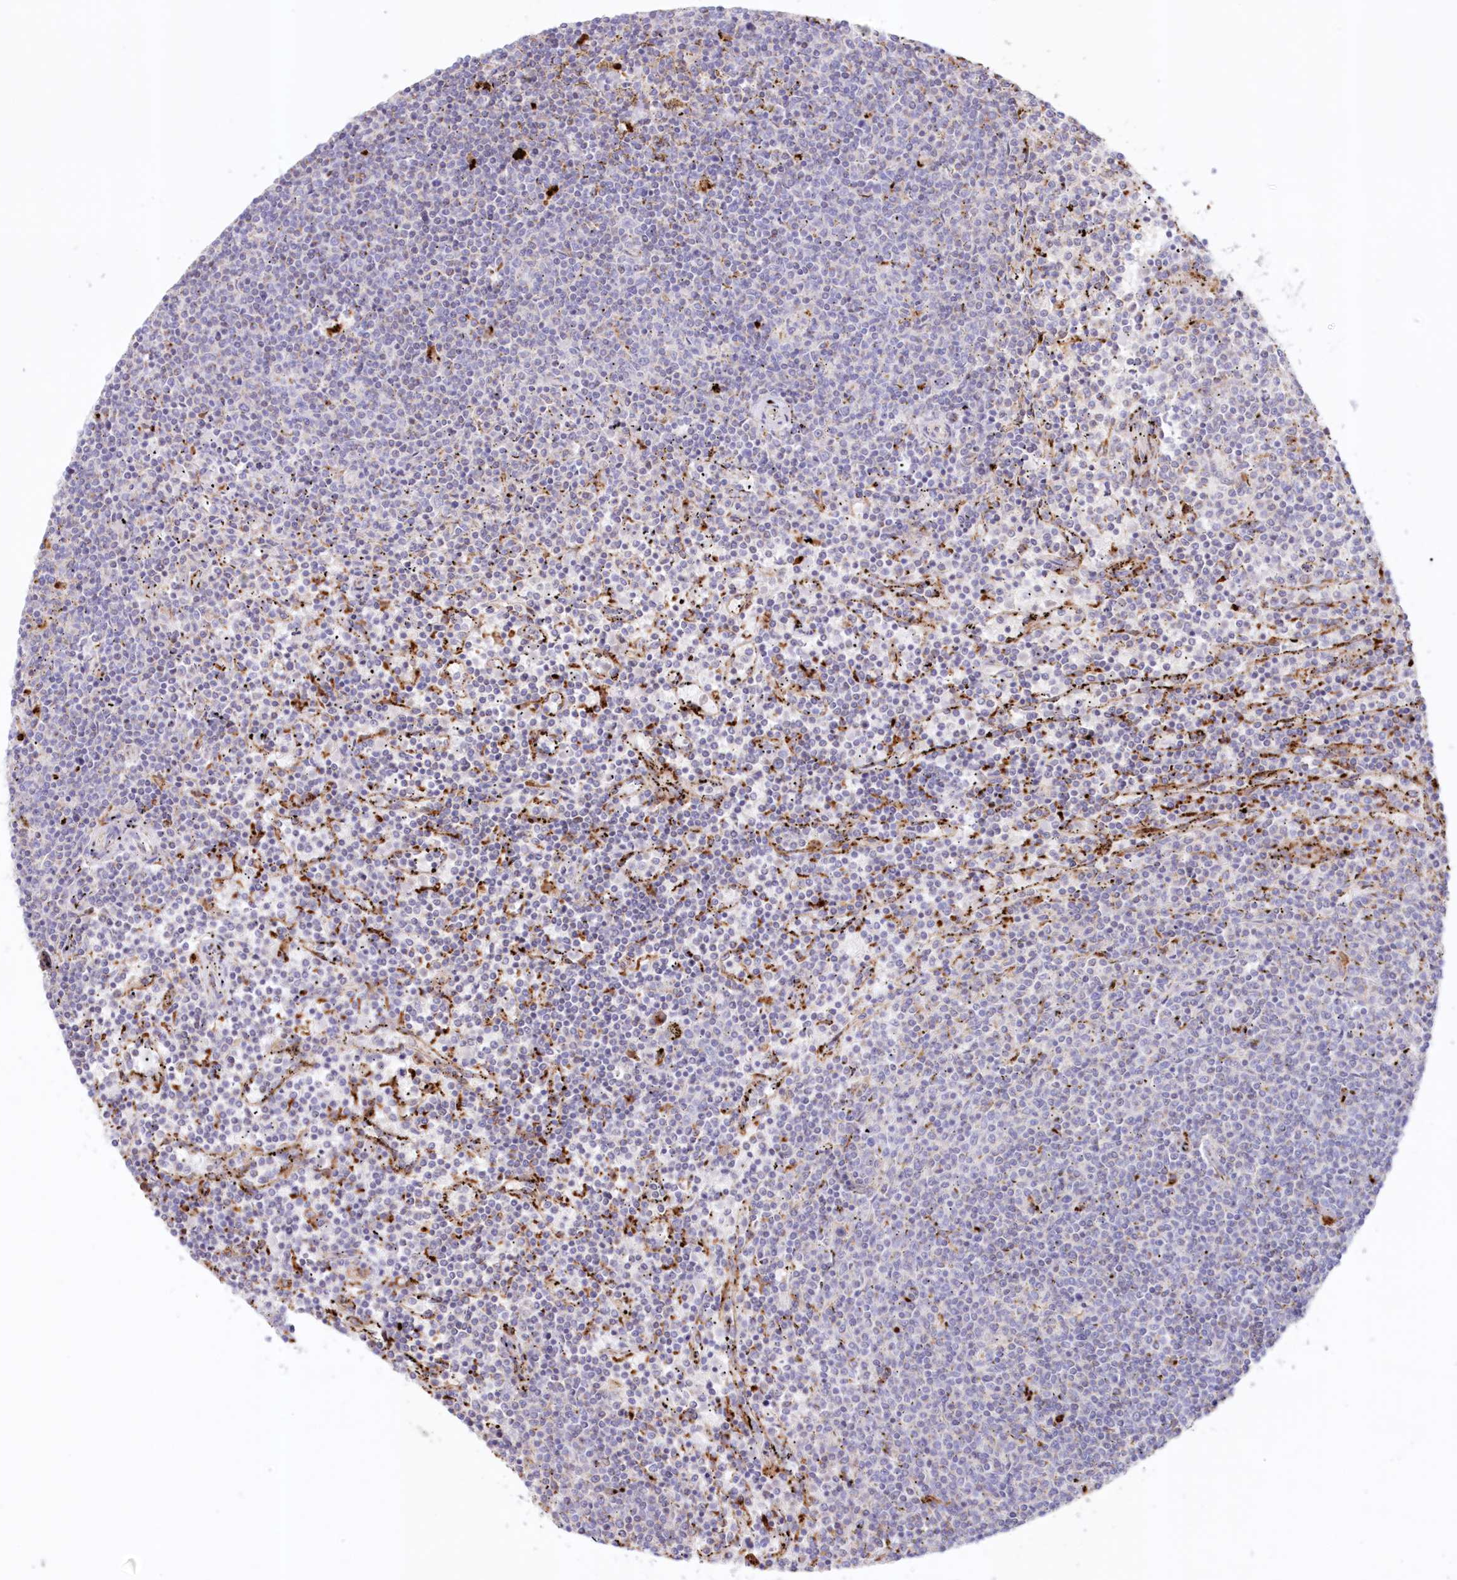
{"staining": {"intensity": "negative", "quantity": "none", "location": "none"}, "tissue": "lymphoma", "cell_type": "Tumor cells", "image_type": "cancer", "snomed": [{"axis": "morphology", "description": "Malignant lymphoma, non-Hodgkin's type, Low grade"}, {"axis": "topography", "description": "Spleen"}], "caption": "Protein analysis of lymphoma shows no significant staining in tumor cells. (Immunohistochemistry (ihc), brightfield microscopy, high magnification).", "gene": "TPP1", "patient": {"sex": "female", "age": 50}}